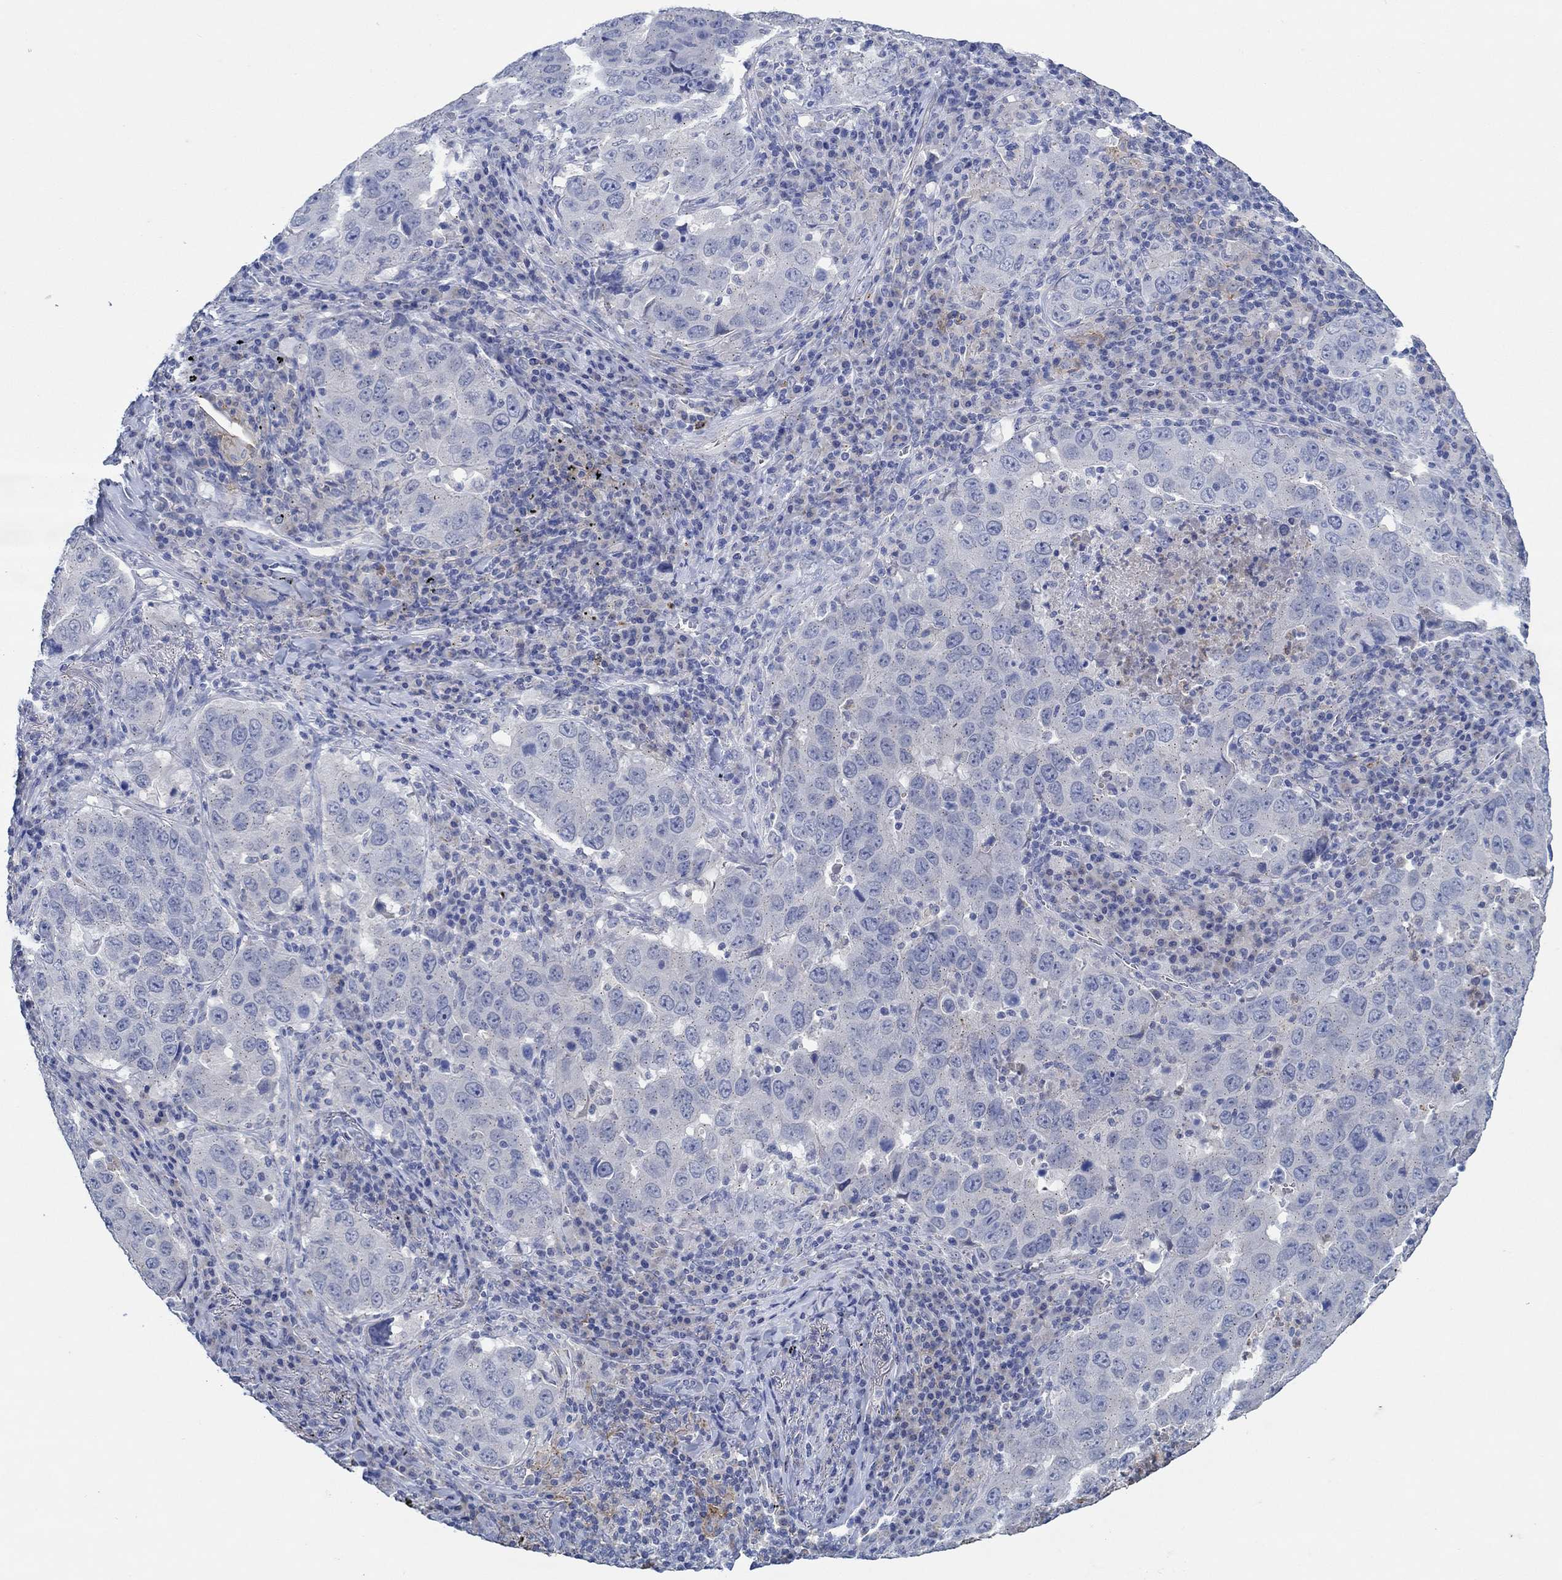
{"staining": {"intensity": "negative", "quantity": "none", "location": "none"}, "tissue": "lung cancer", "cell_type": "Tumor cells", "image_type": "cancer", "snomed": [{"axis": "morphology", "description": "Adenocarcinoma, NOS"}, {"axis": "topography", "description": "Lung"}], "caption": "Immunohistochemical staining of adenocarcinoma (lung) displays no significant staining in tumor cells.", "gene": "CPM", "patient": {"sex": "male", "age": 73}}